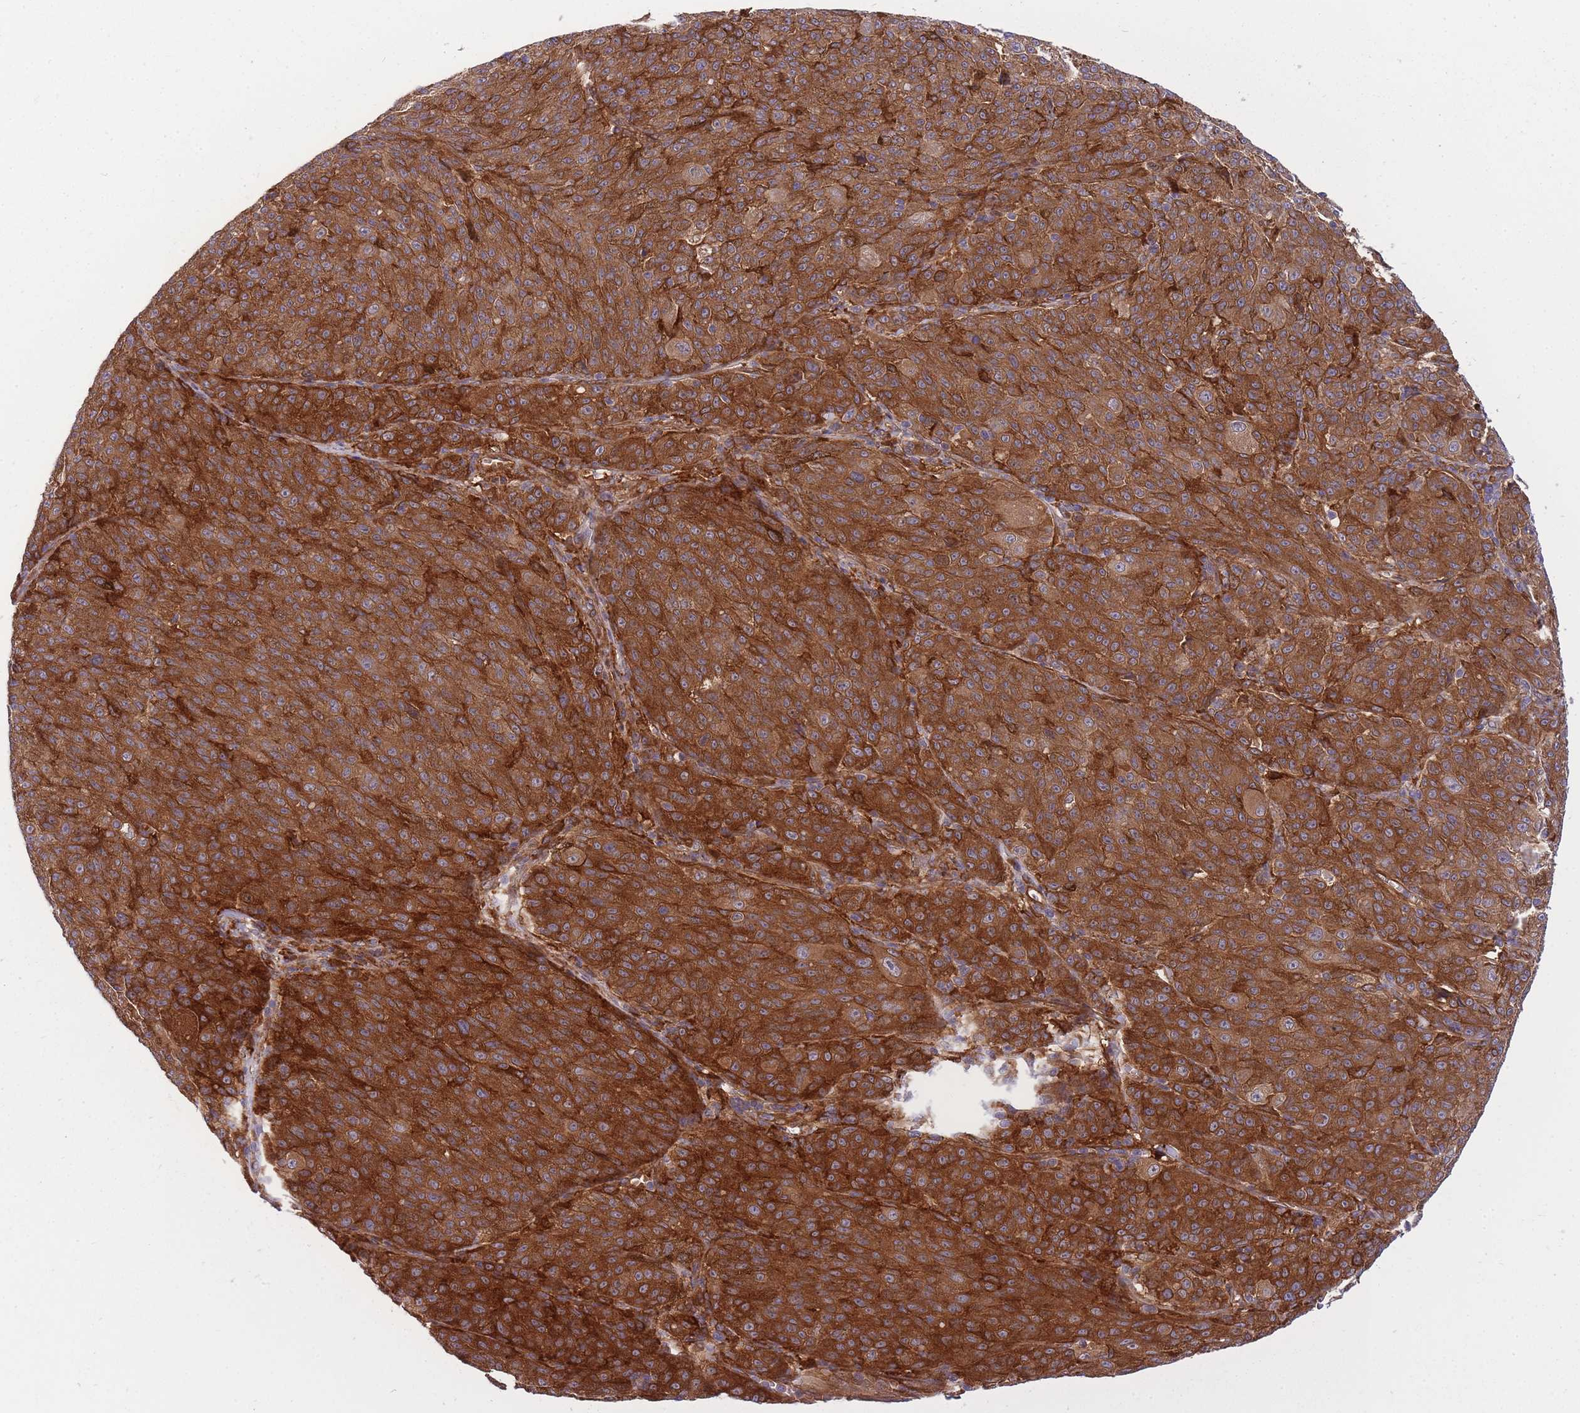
{"staining": {"intensity": "strong", "quantity": ">75%", "location": "cytoplasmic/membranous"}, "tissue": "melanoma", "cell_type": "Tumor cells", "image_type": "cancer", "snomed": [{"axis": "morphology", "description": "Malignant melanoma, NOS"}, {"axis": "topography", "description": "Skin"}], "caption": "IHC (DAB) staining of melanoma shows strong cytoplasmic/membranous protein staining in approximately >75% of tumor cells.", "gene": "CRYGN", "patient": {"sex": "female", "age": 52}}